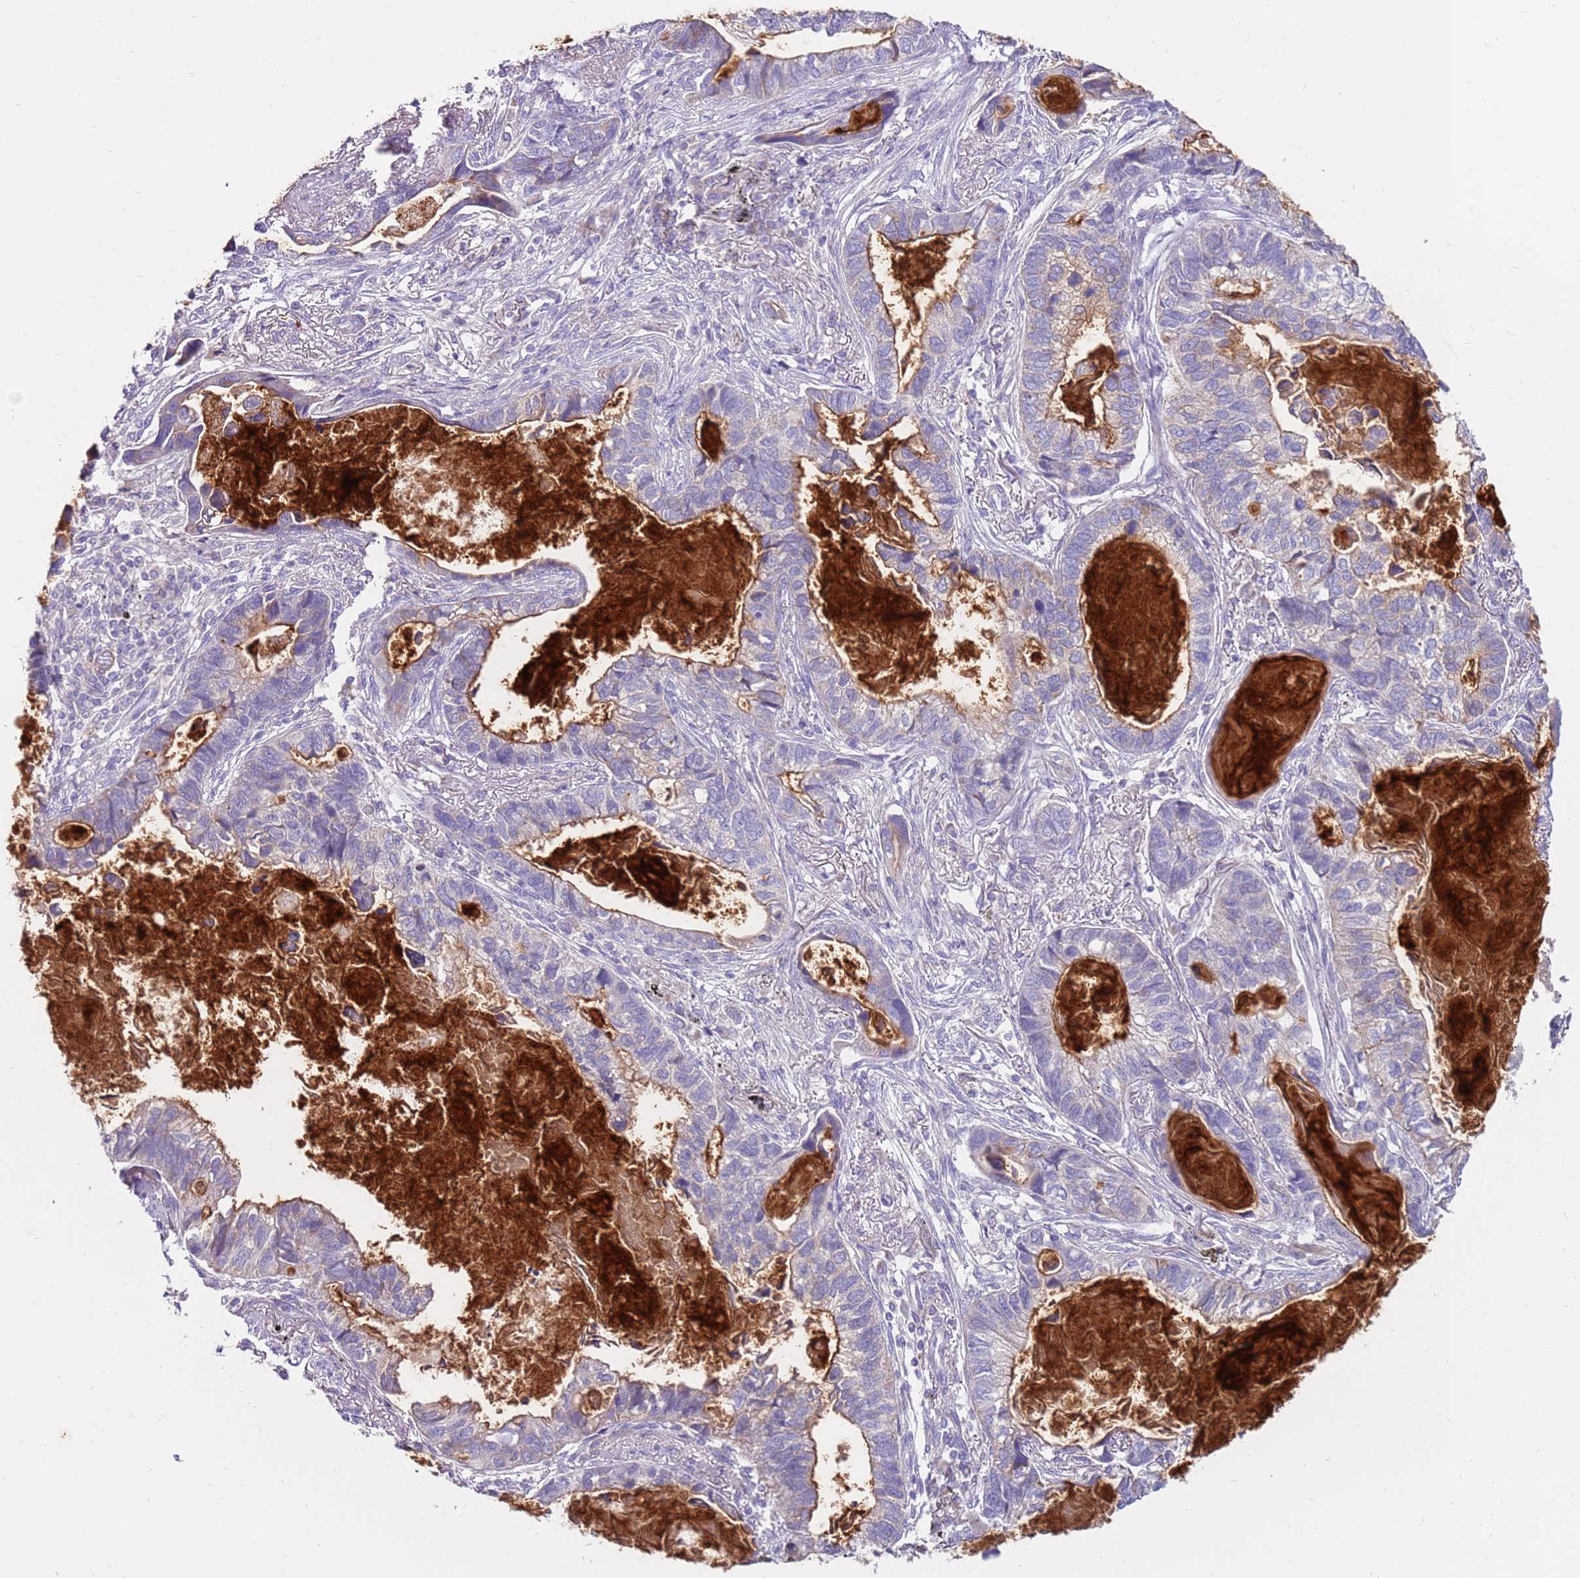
{"staining": {"intensity": "moderate", "quantity": "<25%", "location": "cytoplasmic/membranous"}, "tissue": "lung cancer", "cell_type": "Tumor cells", "image_type": "cancer", "snomed": [{"axis": "morphology", "description": "Adenocarcinoma, NOS"}, {"axis": "topography", "description": "Lung"}], "caption": "Immunohistochemistry (DAB) staining of adenocarcinoma (lung) displays moderate cytoplasmic/membranous protein staining in about <25% of tumor cells.", "gene": "SLC44A4", "patient": {"sex": "male", "age": 67}}